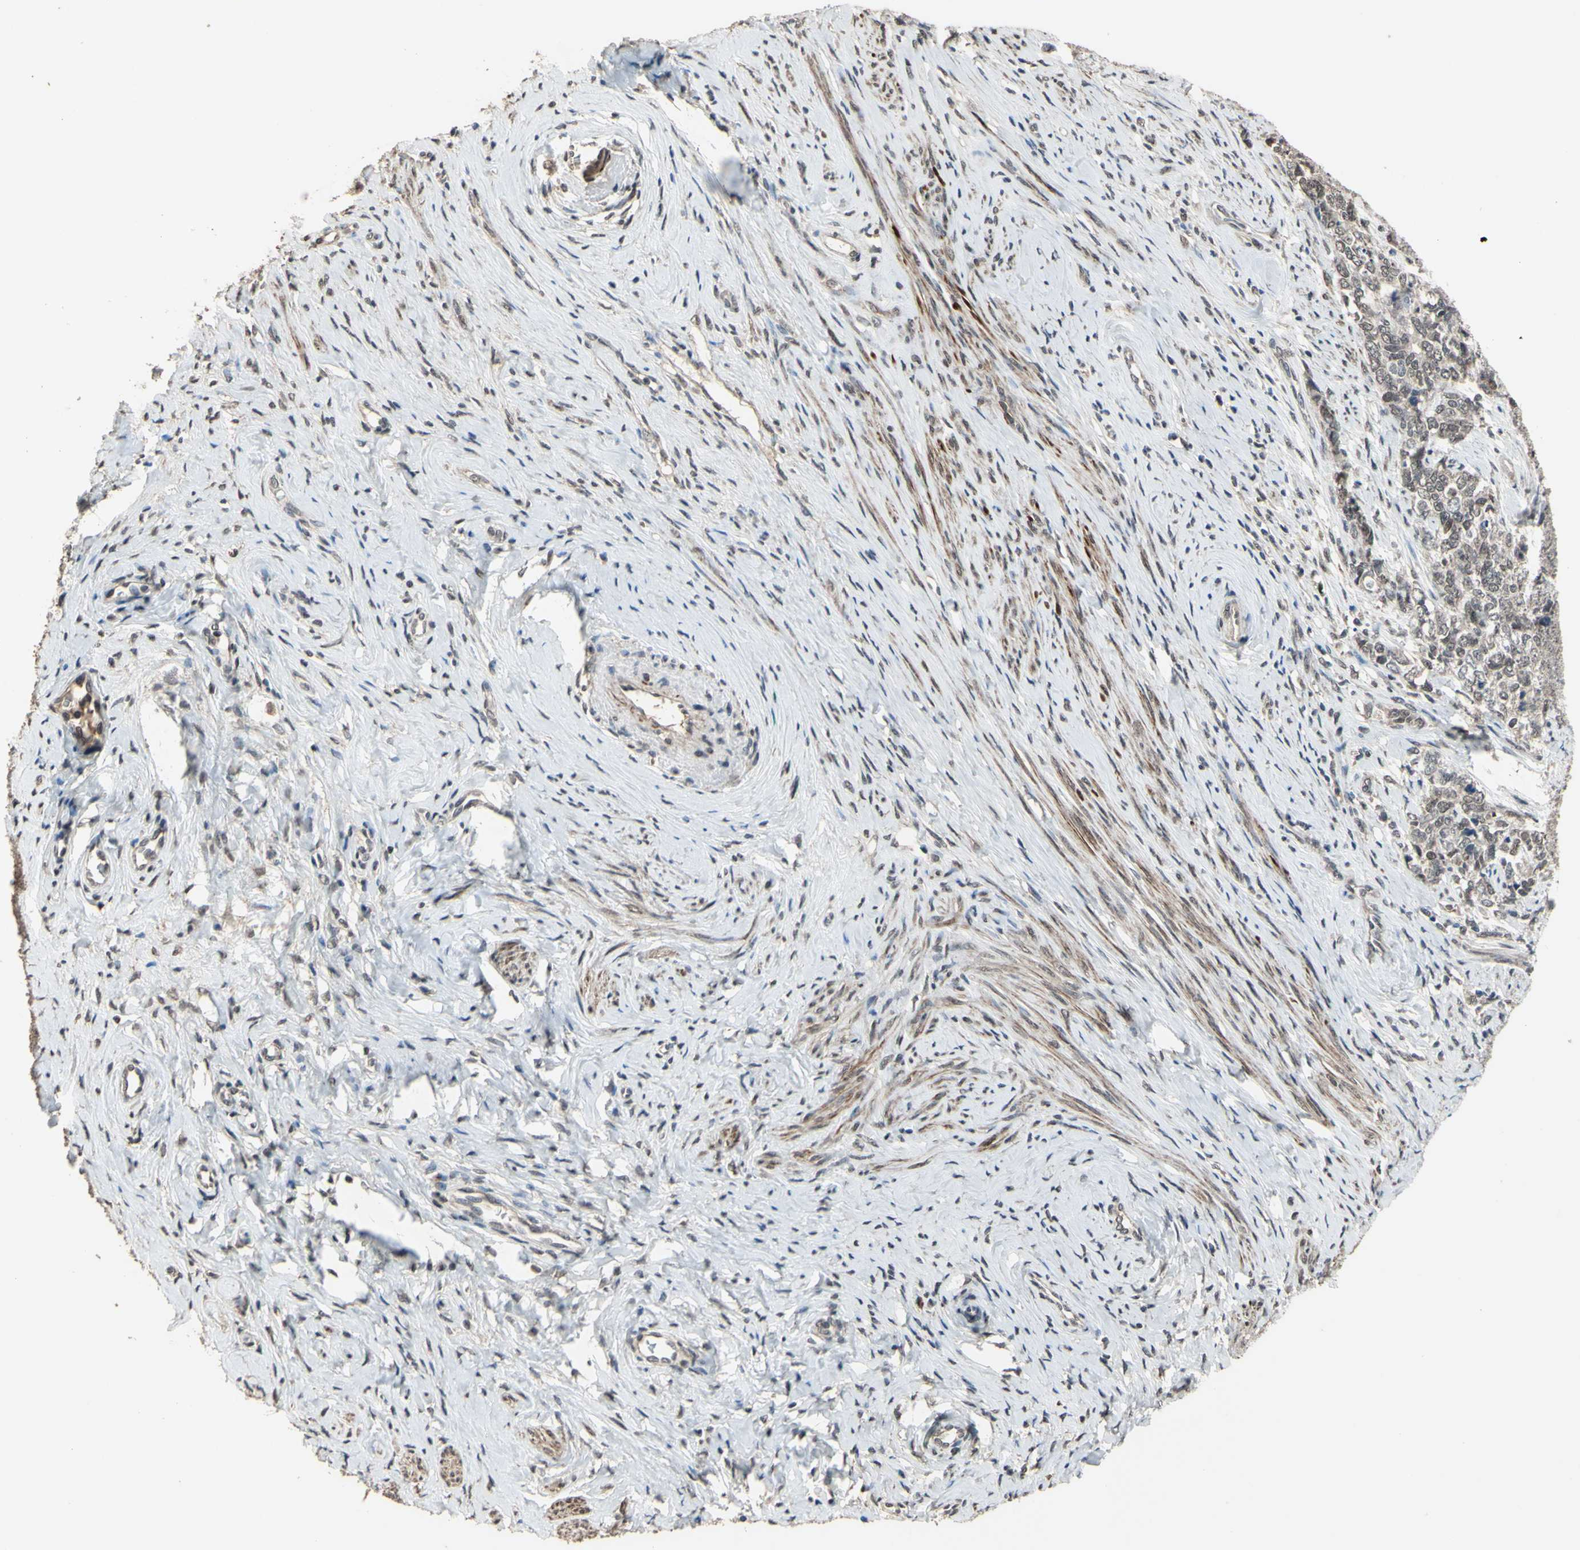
{"staining": {"intensity": "weak", "quantity": "<25%", "location": "nuclear"}, "tissue": "cervical cancer", "cell_type": "Tumor cells", "image_type": "cancer", "snomed": [{"axis": "morphology", "description": "Squamous cell carcinoma, NOS"}, {"axis": "topography", "description": "Cervix"}], "caption": "Immunohistochemical staining of cervical cancer (squamous cell carcinoma) demonstrates no significant positivity in tumor cells. The staining was performed using DAB to visualize the protein expression in brown, while the nuclei were stained in blue with hematoxylin (Magnification: 20x).", "gene": "ZNF174", "patient": {"sex": "female", "age": 63}}